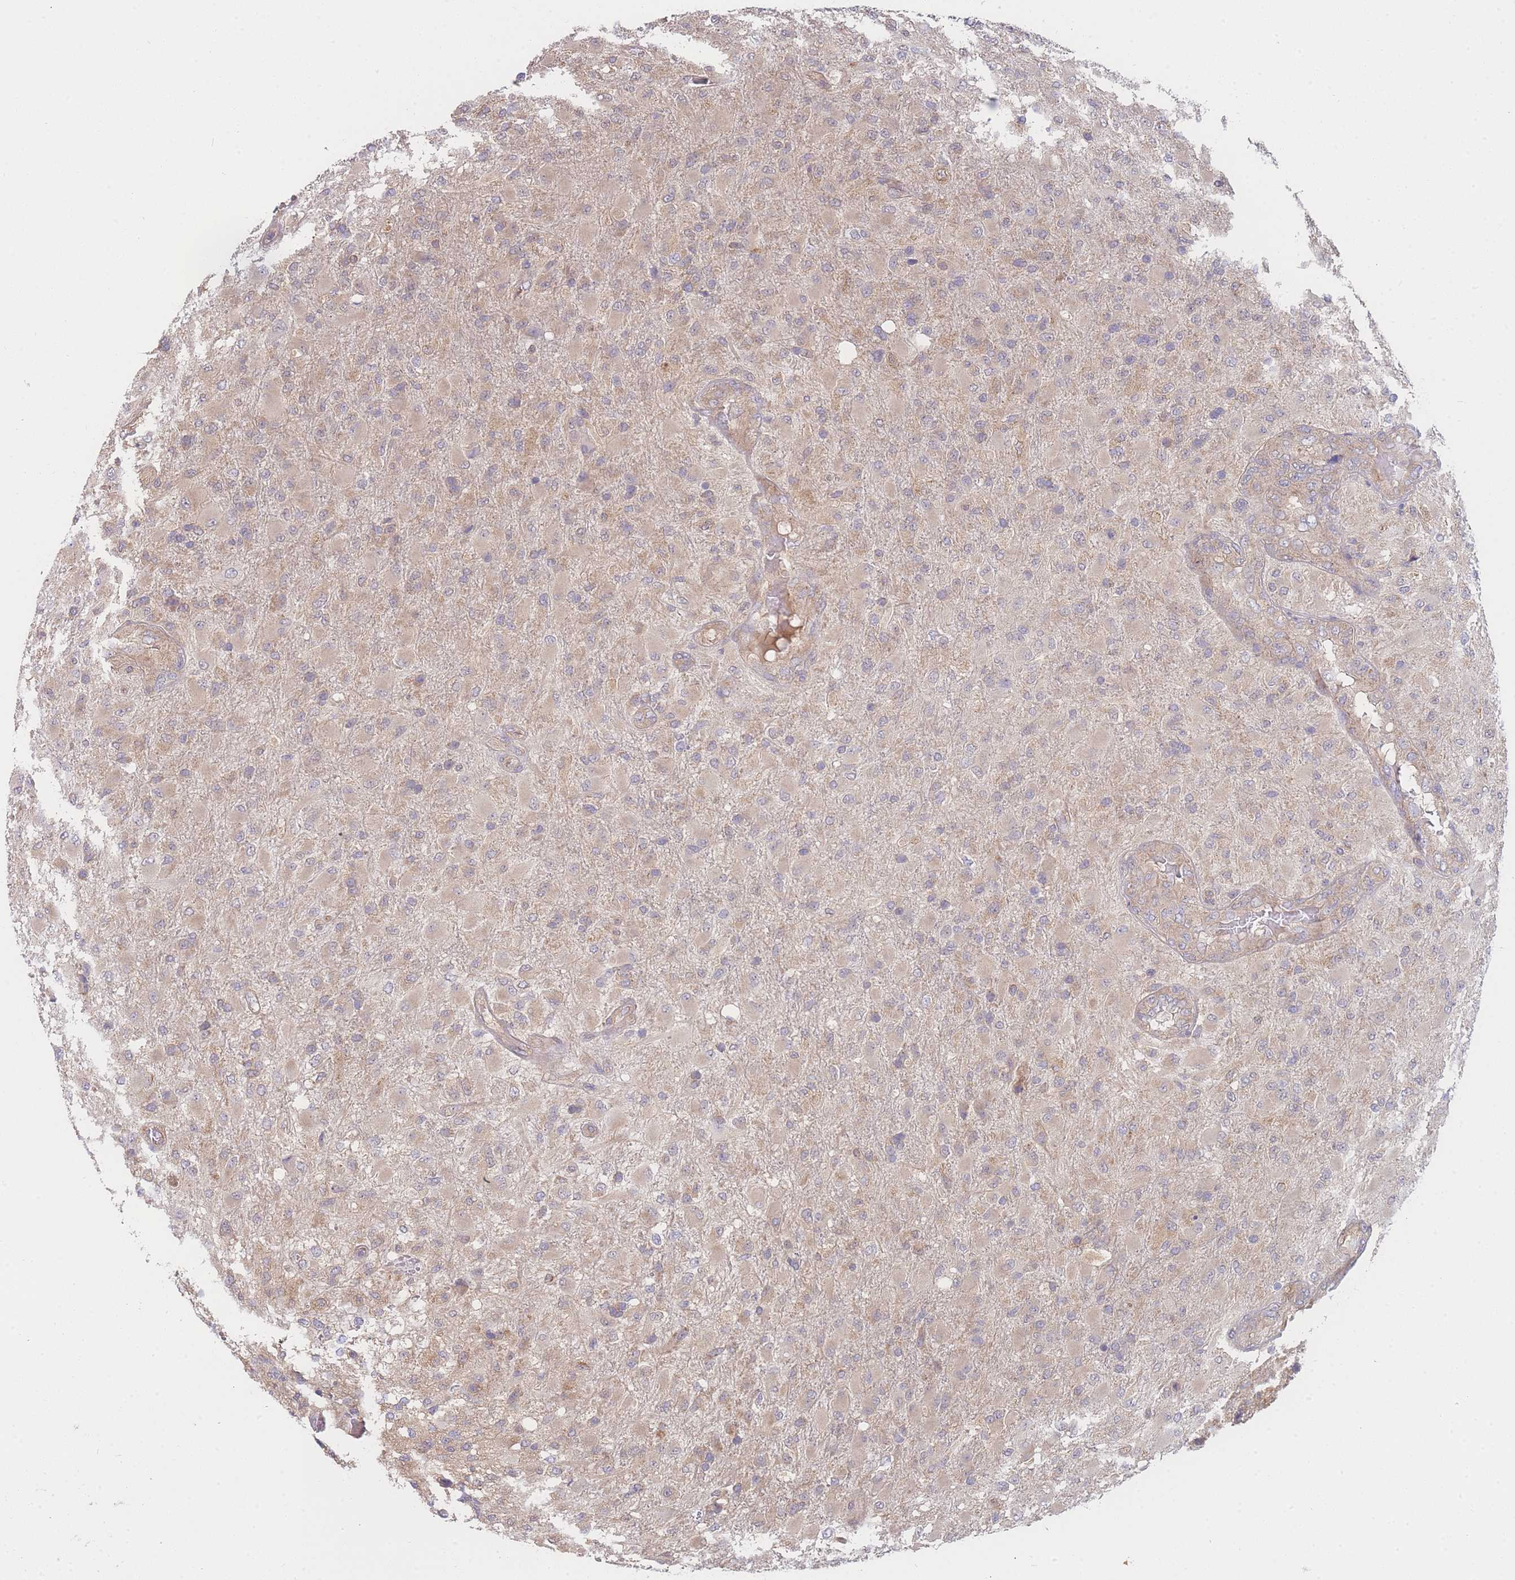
{"staining": {"intensity": "weak", "quantity": ">75%", "location": "cytoplasmic/membranous"}, "tissue": "glioma", "cell_type": "Tumor cells", "image_type": "cancer", "snomed": [{"axis": "morphology", "description": "Glioma, malignant, Low grade"}, {"axis": "topography", "description": "Brain"}], "caption": "Malignant glioma (low-grade) stained with DAB (3,3'-diaminobenzidine) immunohistochemistry exhibits low levels of weak cytoplasmic/membranous positivity in approximately >75% of tumor cells.", "gene": "MRPS18B", "patient": {"sex": "male", "age": 65}}